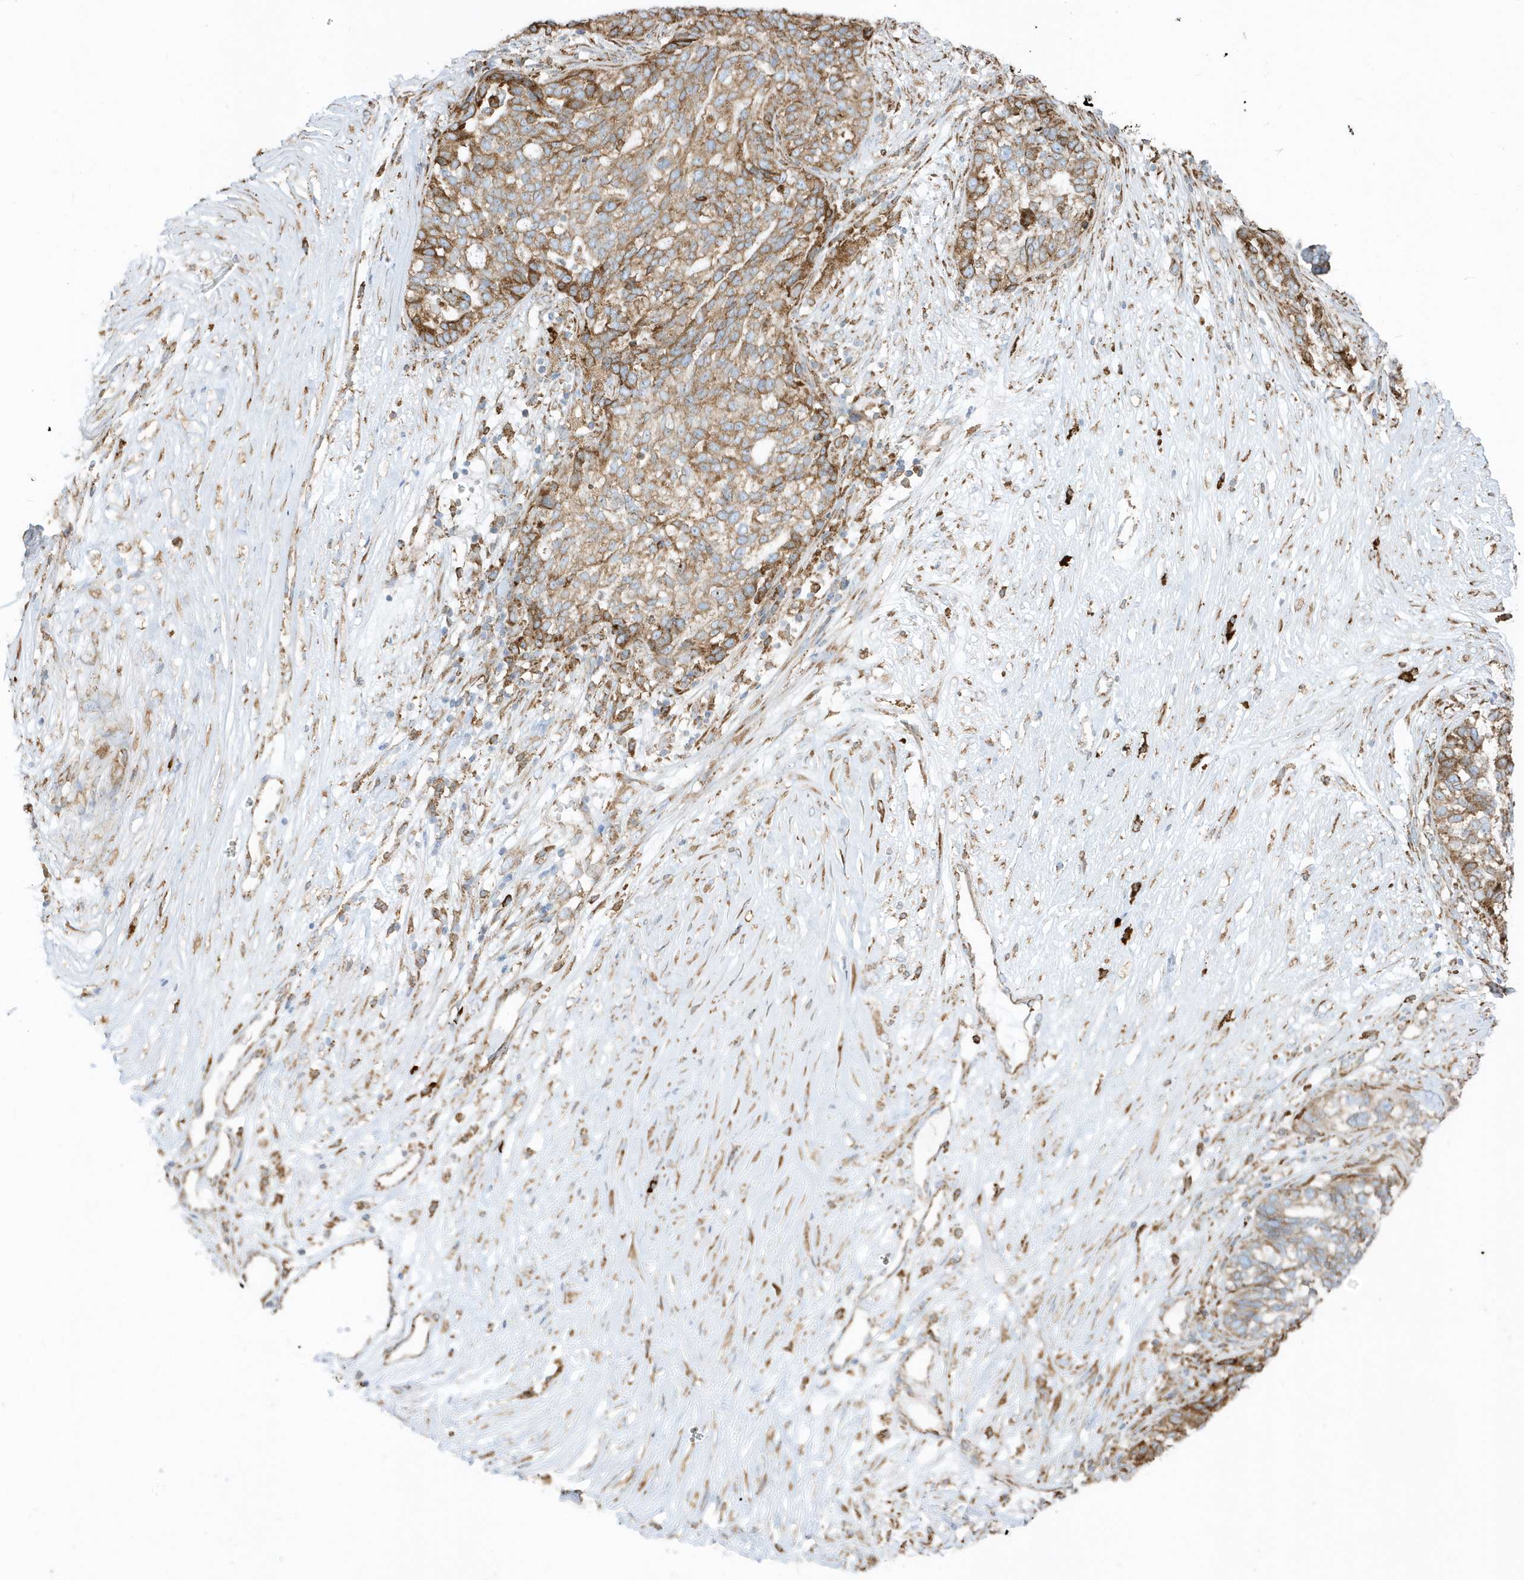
{"staining": {"intensity": "strong", "quantity": ">75%", "location": "cytoplasmic/membranous"}, "tissue": "ovarian cancer", "cell_type": "Tumor cells", "image_type": "cancer", "snomed": [{"axis": "morphology", "description": "Cystadenocarcinoma, serous, NOS"}, {"axis": "topography", "description": "Ovary"}], "caption": "Serous cystadenocarcinoma (ovarian) stained with a brown dye shows strong cytoplasmic/membranous positive expression in approximately >75% of tumor cells.", "gene": "PDIA6", "patient": {"sex": "female", "age": 59}}